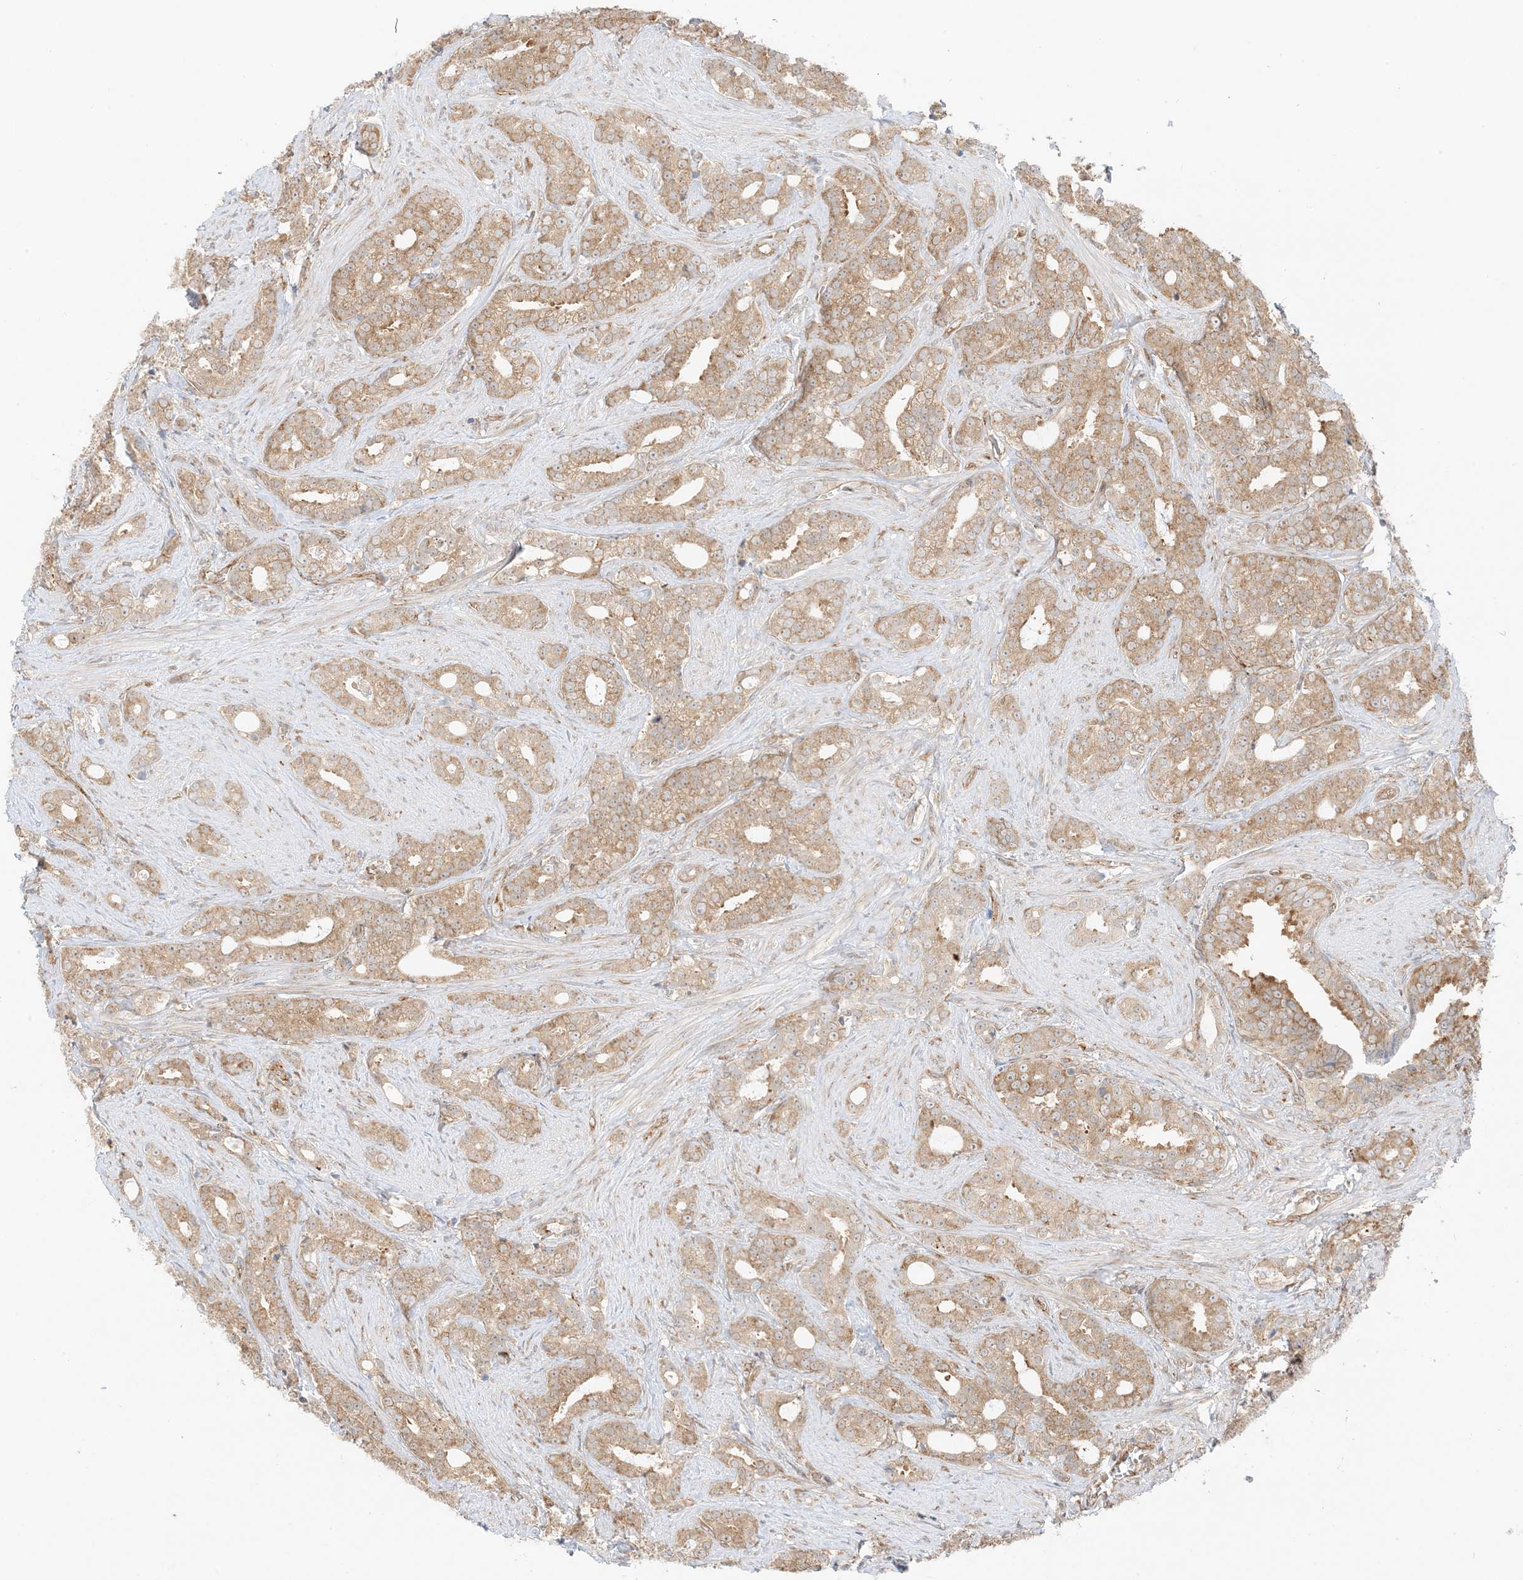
{"staining": {"intensity": "moderate", "quantity": ">75%", "location": "cytoplasmic/membranous"}, "tissue": "prostate cancer", "cell_type": "Tumor cells", "image_type": "cancer", "snomed": [{"axis": "morphology", "description": "Adenocarcinoma, High grade"}, {"axis": "topography", "description": "Prostate and seminal vesicle, NOS"}], "caption": "An image of human adenocarcinoma (high-grade) (prostate) stained for a protein reveals moderate cytoplasmic/membranous brown staining in tumor cells.", "gene": "UBAP2L", "patient": {"sex": "male", "age": 67}}